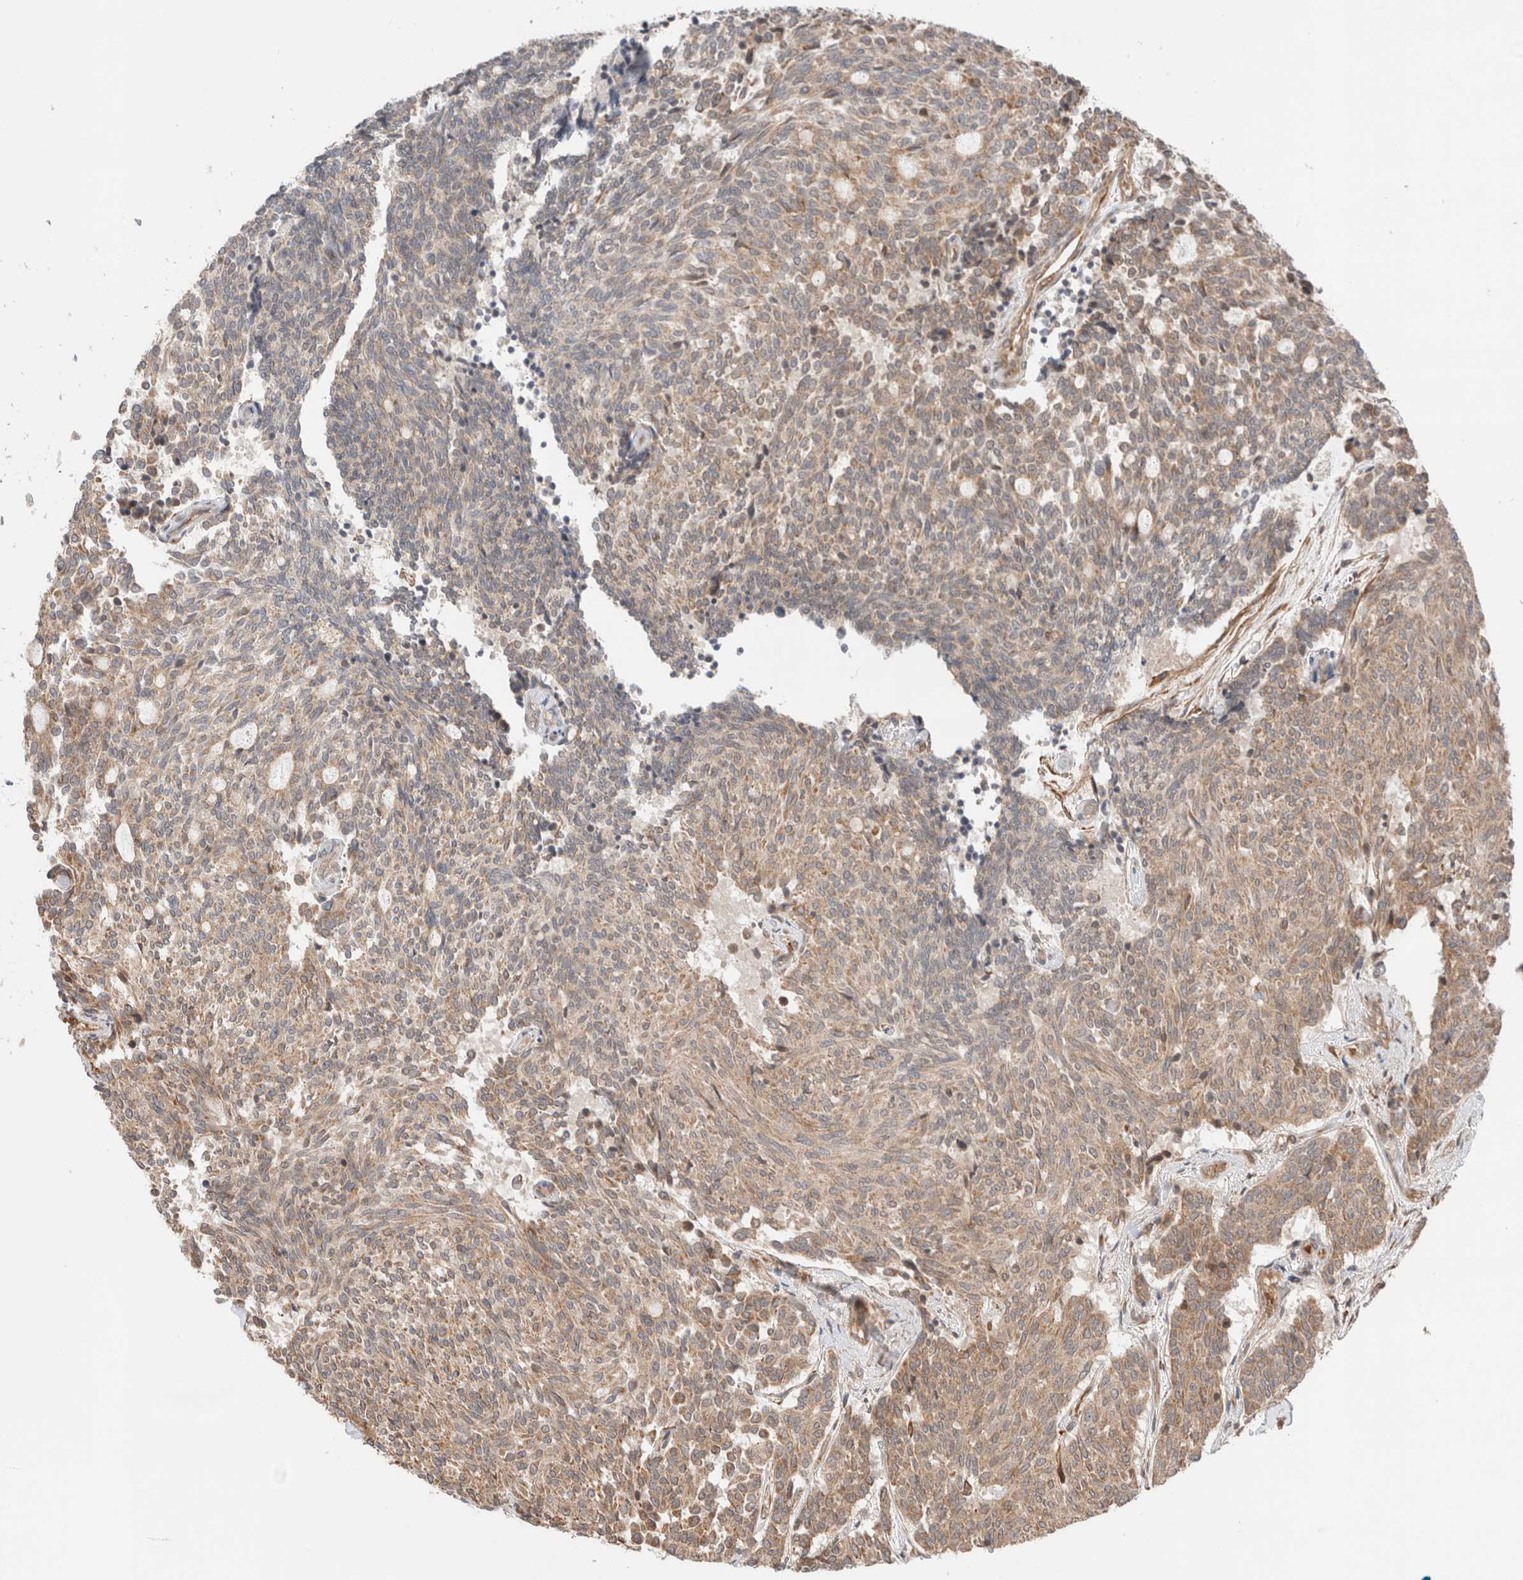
{"staining": {"intensity": "weak", "quantity": "25%-75%", "location": "cytoplasmic/membranous"}, "tissue": "carcinoid", "cell_type": "Tumor cells", "image_type": "cancer", "snomed": [{"axis": "morphology", "description": "Carcinoid, malignant, NOS"}, {"axis": "topography", "description": "Pancreas"}], "caption": "A brown stain shows weak cytoplasmic/membranous staining of a protein in carcinoid tumor cells. (brown staining indicates protein expression, while blue staining denotes nuclei).", "gene": "ZNF649", "patient": {"sex": "female", "age": 54}}